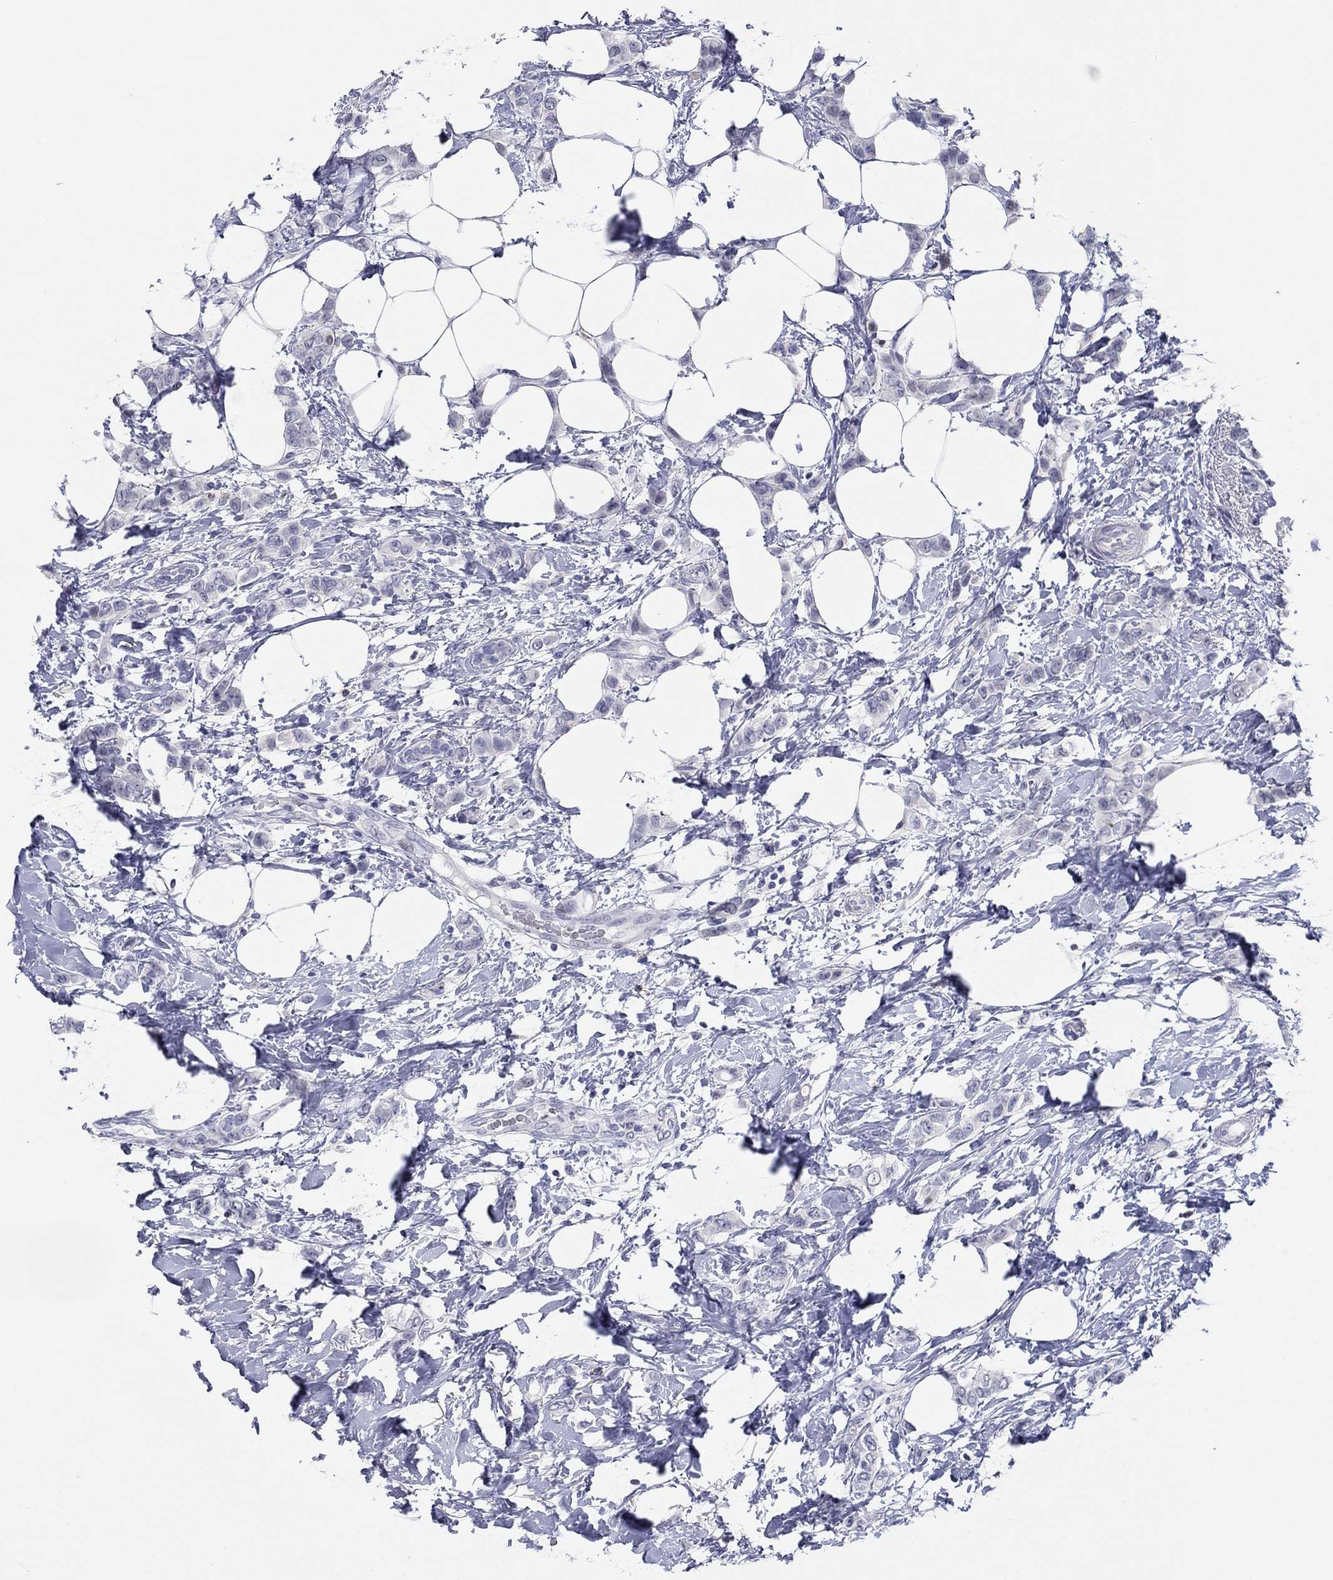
{"staining": {"intensity": "negative", "quantity": "none", "location": "none"}, "tissue": "breast cancer", "cell_type": "Tumor cells", "image_type": "cancer", "snomed": [{"axis": "morphology", "description": "Lobular carcinoma"}, {"axis": "topography", "description": "Breast"}], "caption": "The micrograph demonstrates no staining of tumor cells in lobular carcinoma (breast). Nuclei are stained in blue.", "gene": "ITGAE", "patient": {"sex": "female", "age": 66}}